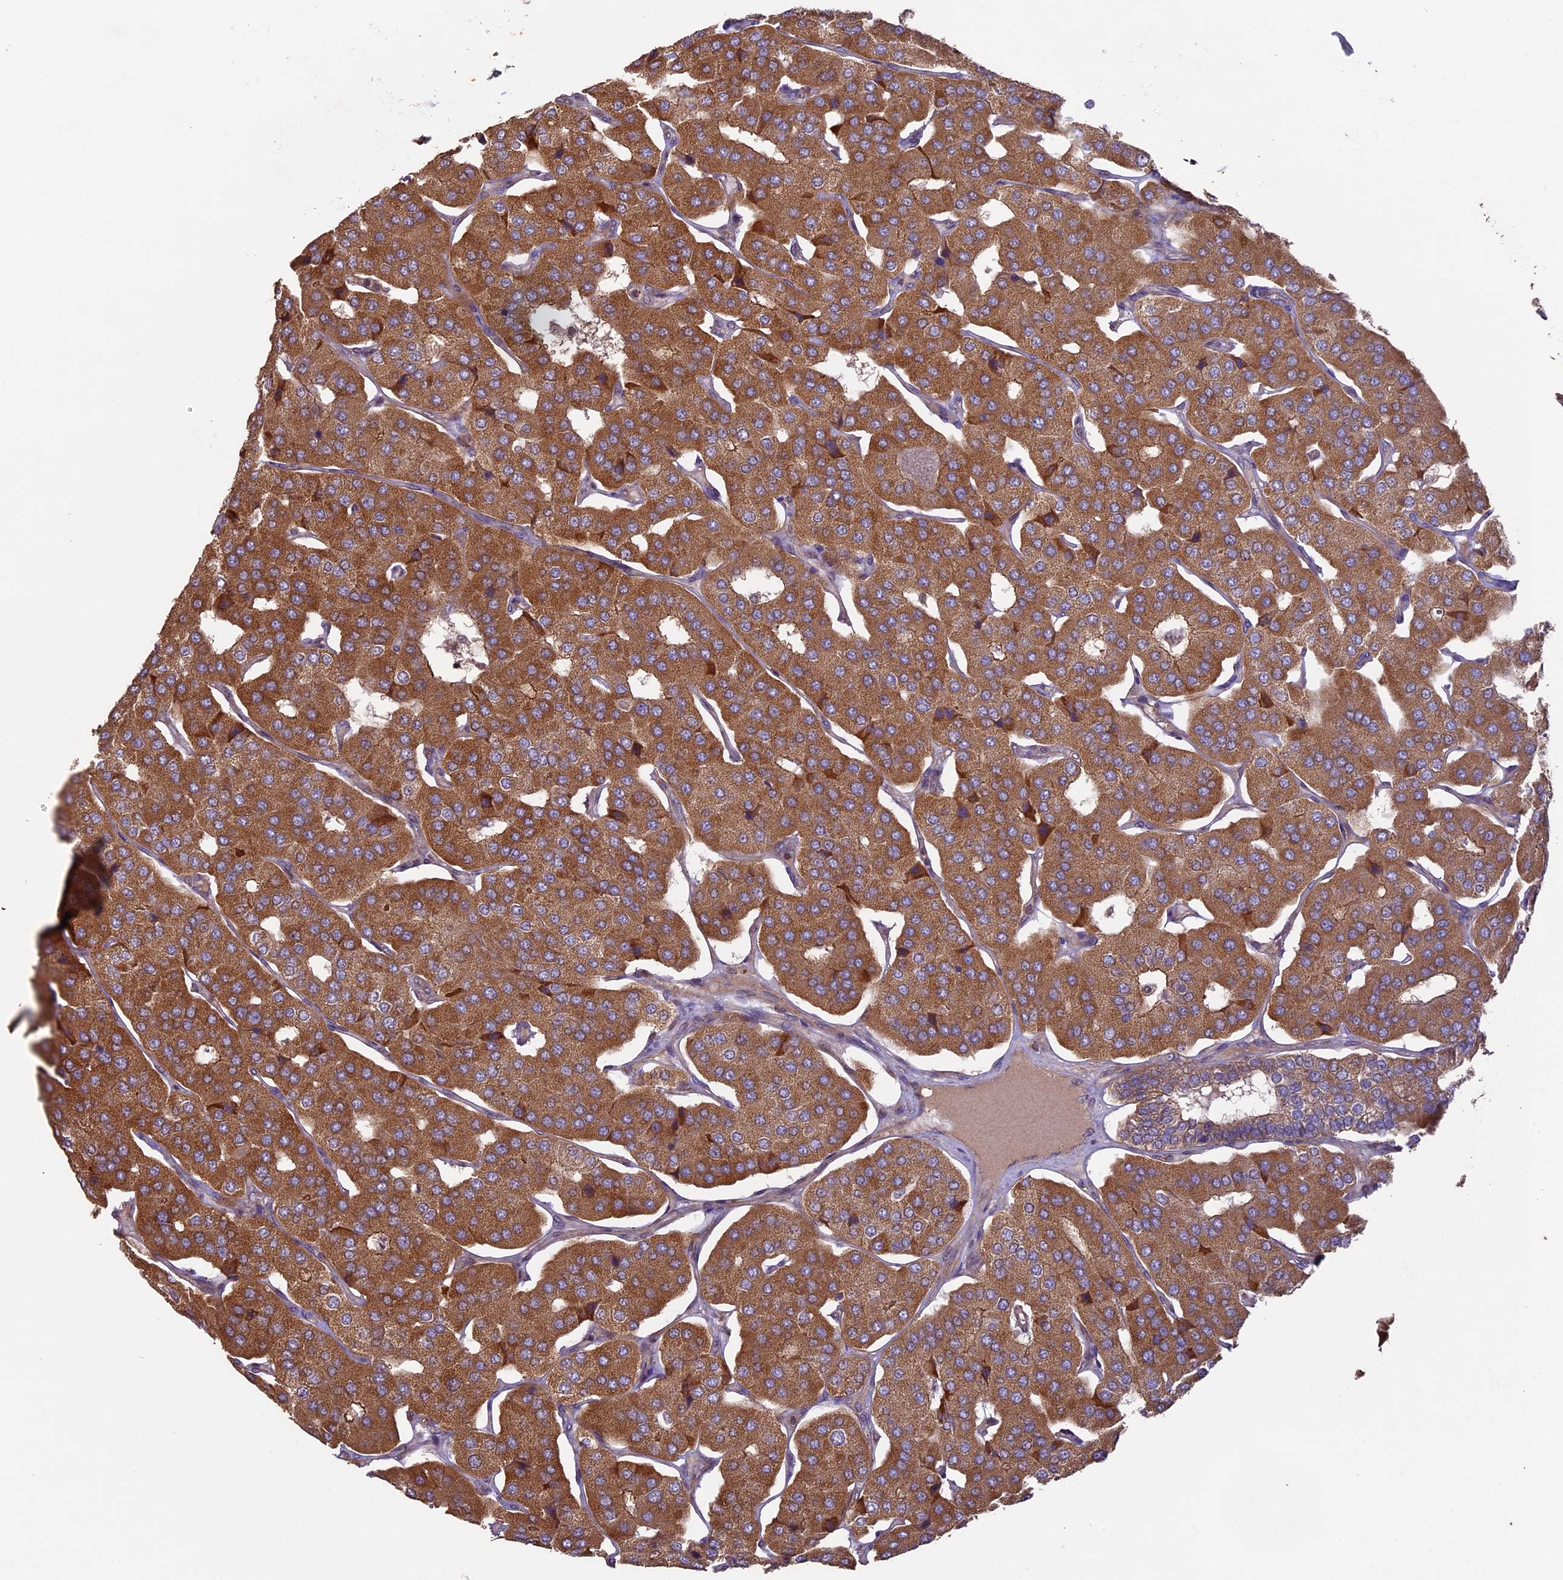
{"staining": {"intensity": "strong", "quantity": ">75%", "location": "cytoplasmic/membranous"}, "tissue": "parathyroid gland", "cell_type": "Glandular cells", "image_type": "normal", "snomed": [{"axis": "morphology", "description": "Normal tissue, NOS"}, {"axis": "morphology", "description": "Adenoma, NOS"}, {"axis": "topography", "description": "Parathyroid gland"}], "caption": "High-power microscopy captured an immunohistochemistry (IHC) micrograph of unremarkable parathyroid gland, revealing strong cytoplasmic/membranous staining in about >75% of glandular cells.", "gene": "BCAS4", "patient": {"sex": "female", "age": 86}}